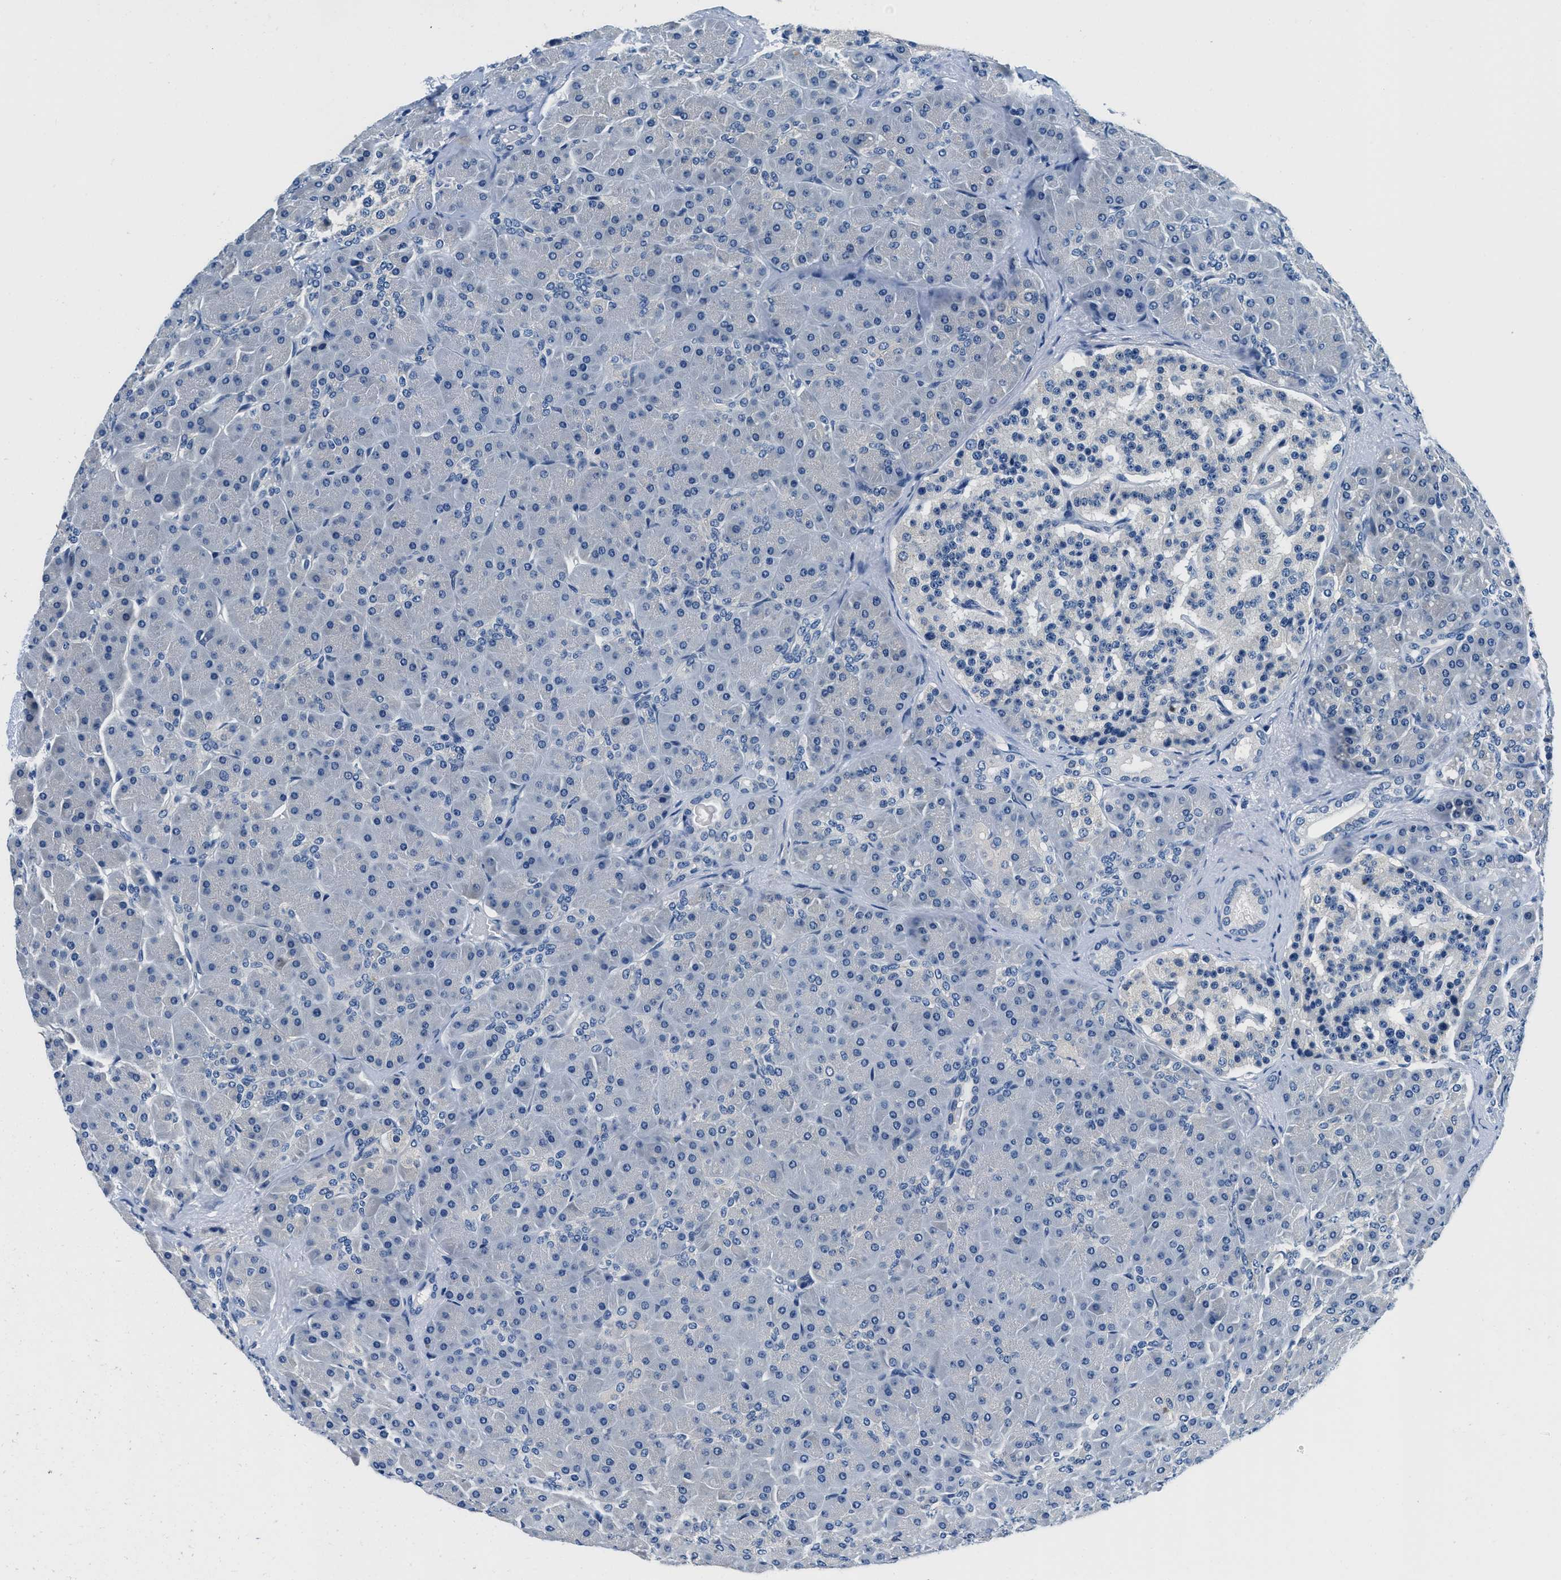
{"staining": {"intensity": "negative", "quantity": "none", "location": "none"}, "tissue": "pancreas", "cell_type": "Exocrine glandular cells", "image_type": "normal", "snomed": [{"axis": "morphology", "description": "Normal tissue, NOS"}, {"axis": "topography", "description": "Pancreas"}], "caption": "This is an immunohistochemistry photomicrograph of unremarkable human pancreas. There is no expression in exocrine glandular cells.", "gene": "GSTM3", "patient": {"sex": "male", "age": 66}}